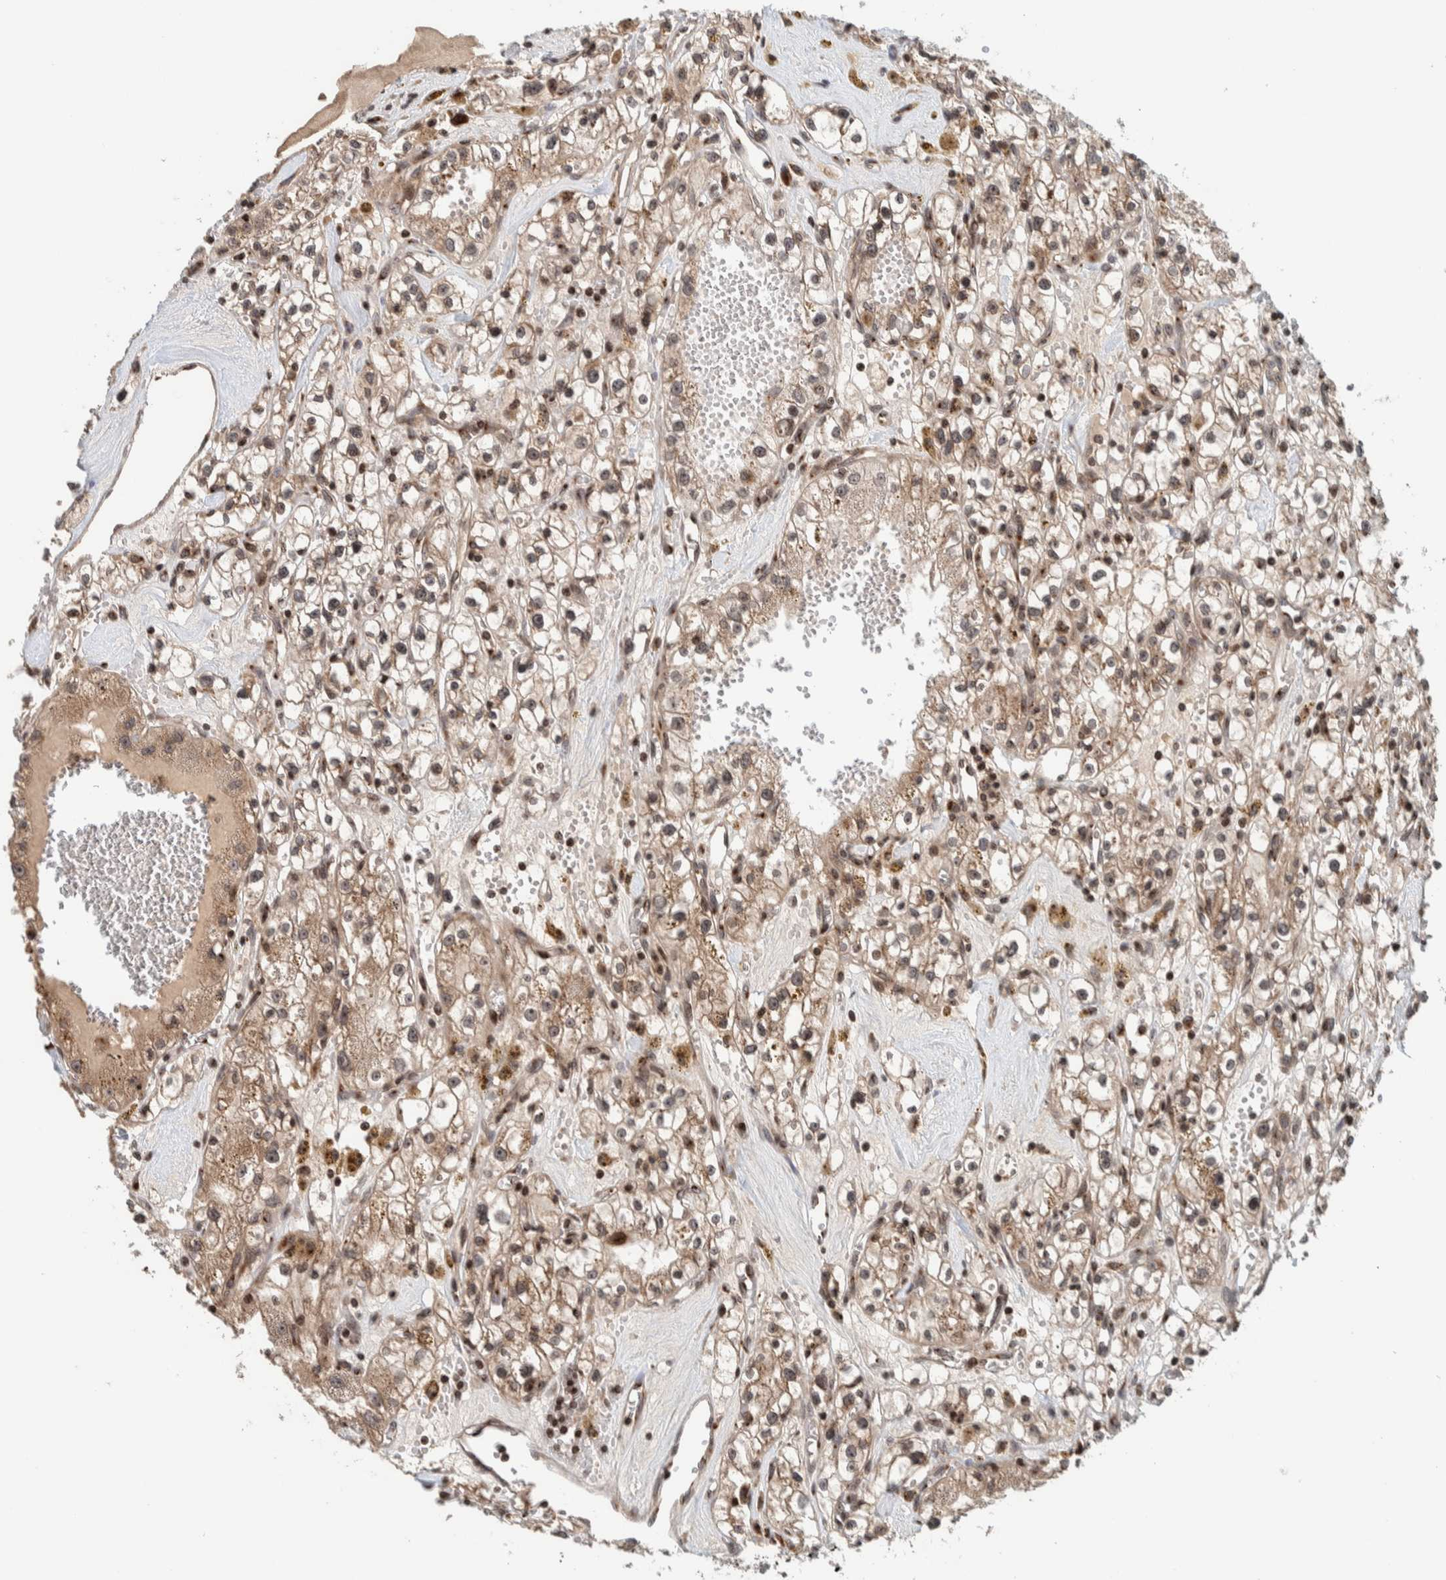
{"staining": {"intensity": "weak", "quantity": ">75%", "location": "cytoplasmic/membranous"}, "tissue": "renal cancer", "cell_type": "Tumor cells", "image_type": "cancer", "snomed": [{"axis": "morphology", "description": "Adenocarcinoma, NOS"}, {"axis": "topography", "description": "Kidney"}], "caption": "Approximately >75% of tumor cells in renal cancer (adenocarcinoma) reveal weak cytoplasmic/membranous protein positivity as visualized by brown immunohistochemical staining.", "gene": "CCDC182", "patient": {"sex": "male", "age": 56}}